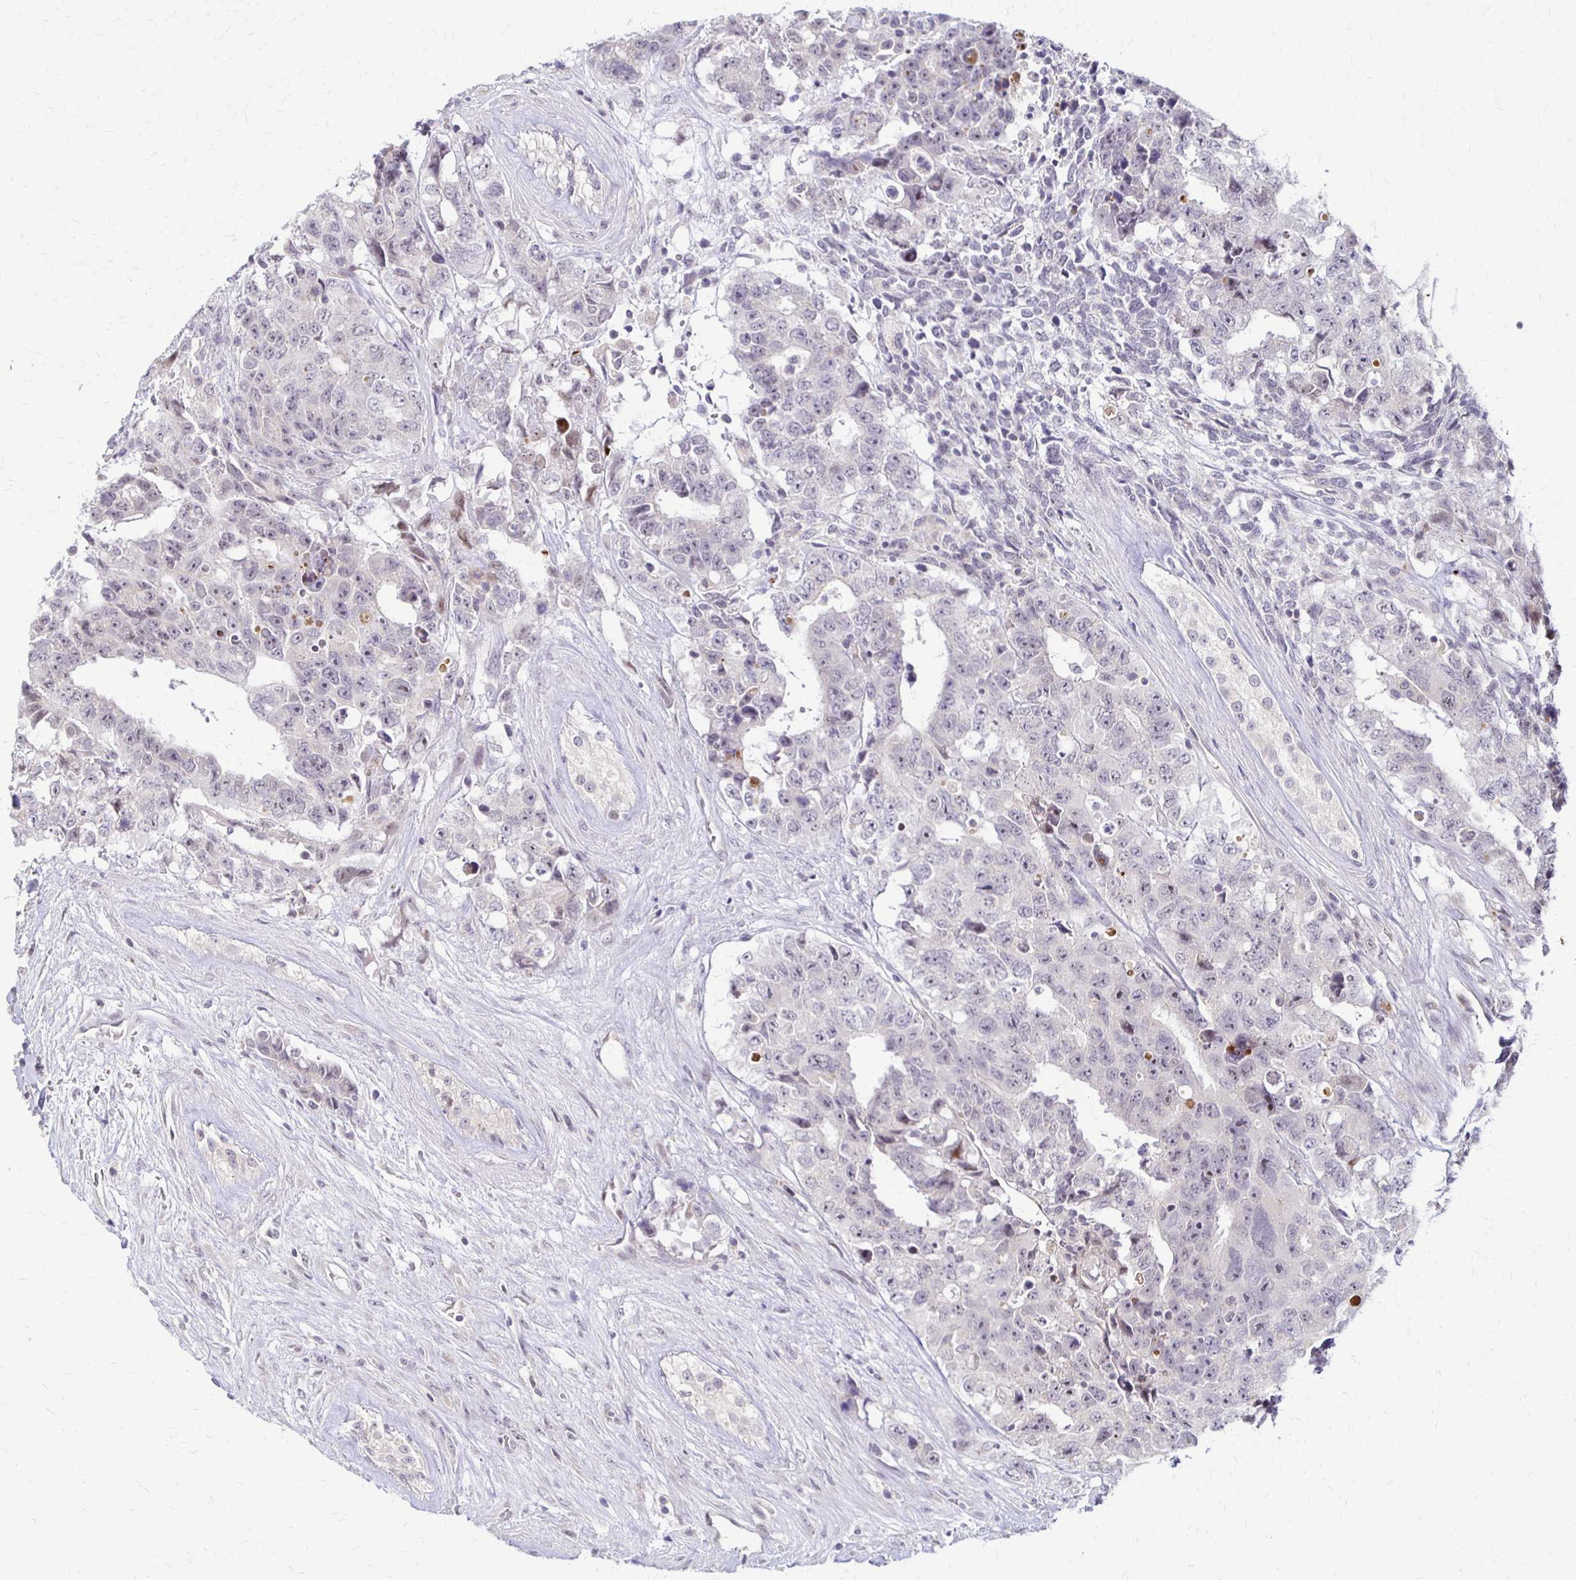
{"staining": {"intensity": "negative", "quantity": "none", "location": "none"}, "tissue": "testis cancer", "cell_type": "Tumor cells", "image_type": "cancer", "snomed": [{"axis": "morphology", "description": "Carcinoma, Embryonal, NOS"}, {"axis": "topography", "description": "Testis"}], "caption": "Tumor cells are negative for brown protein staining in embryonal carcinoma (testis).", "gene": "TRIR", "patient": {"sex": "male", "age": 24}}